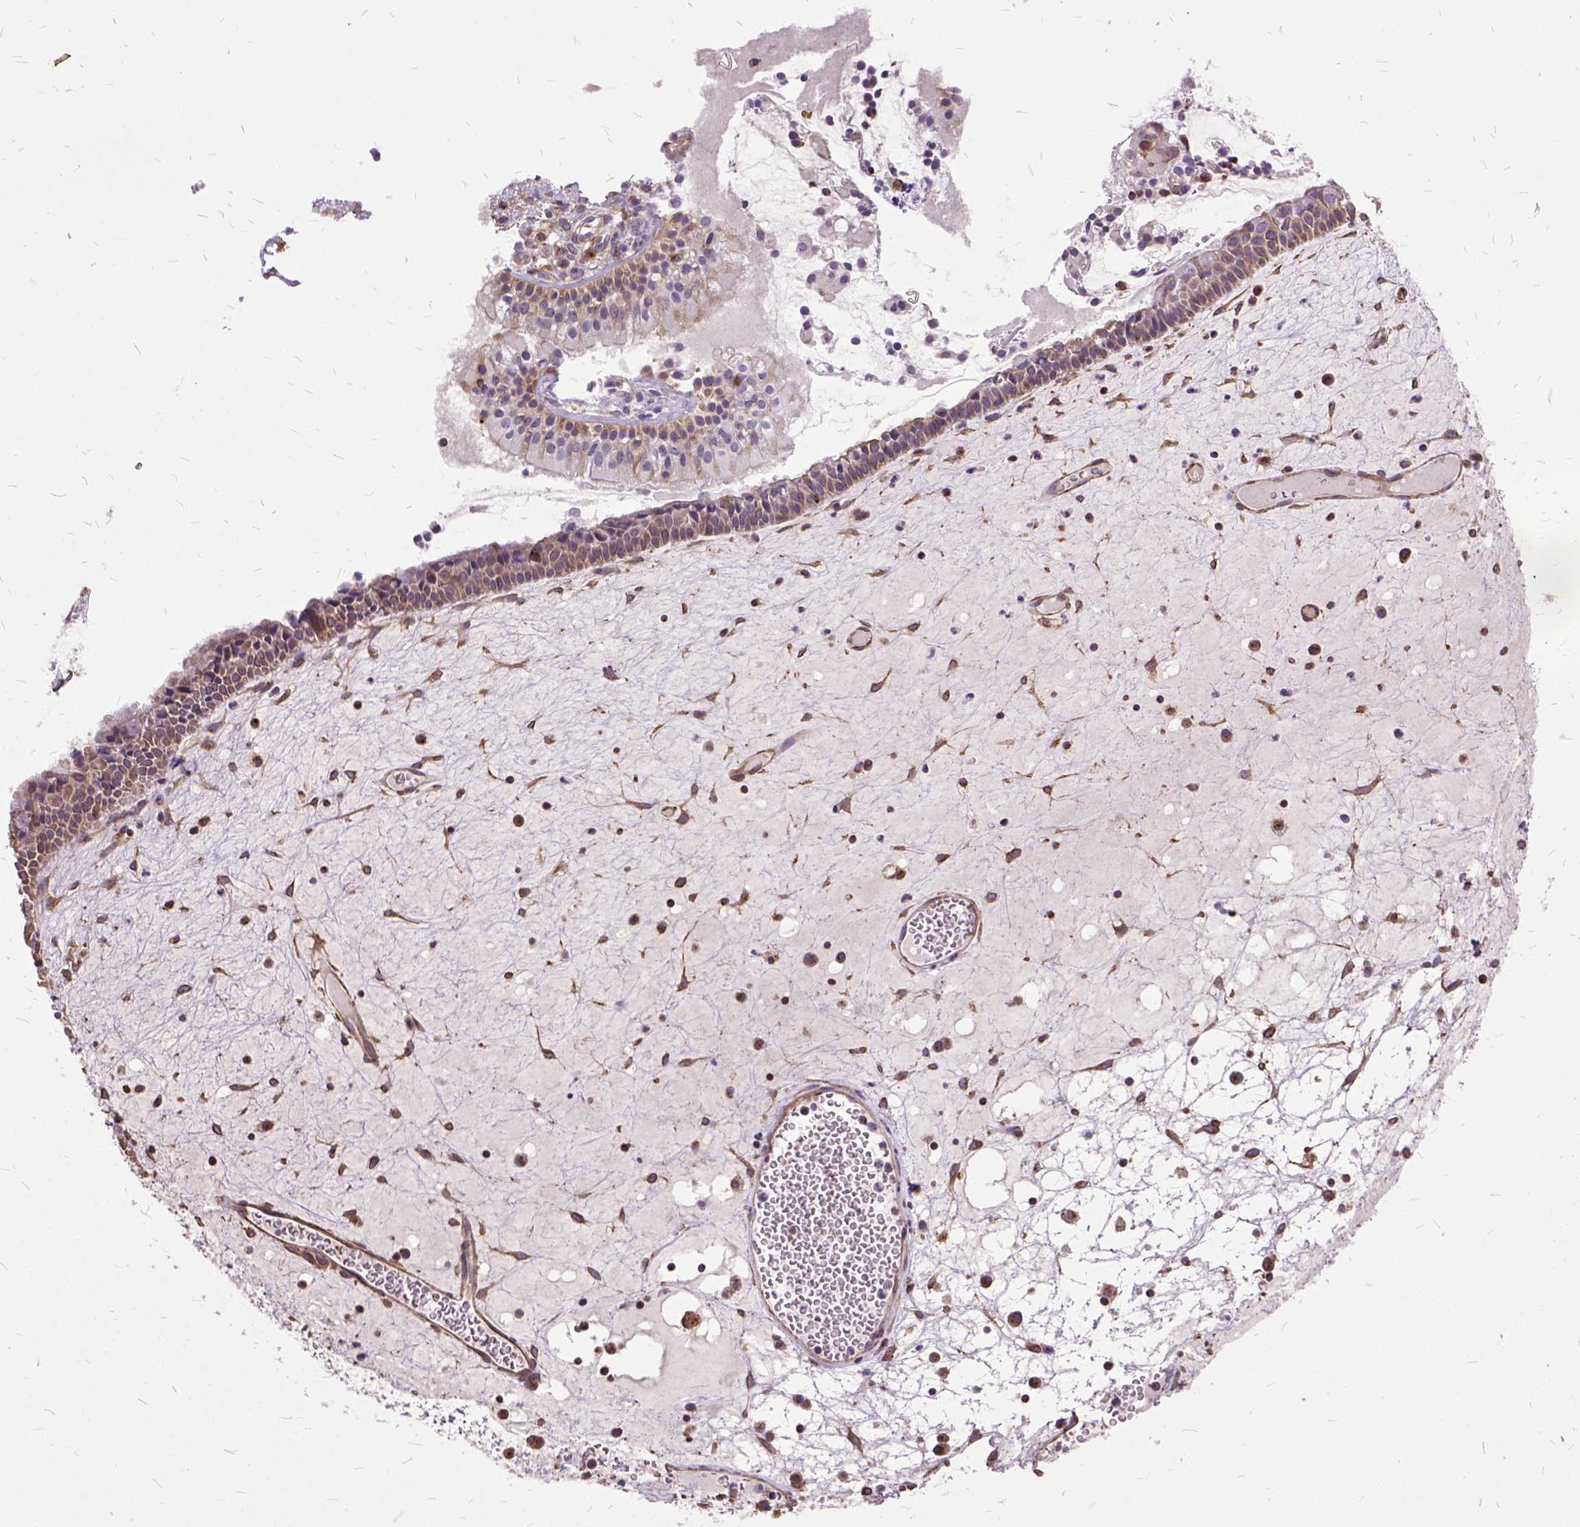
{"staining": {"intensity": "moderate", "quantity": "<25%", "location": "cytoplasmic/membranous"}, "tissue": "nasopharynx", "cell_type": "Respiratory epithelial cells", "image_type": "normal", "snomed": [{"axis": "morphology", "description": "Normal tissue, NOS"}, {"axis": "topography", "description": "Nasopharynx"}], "caption": "Immunohistochemical staining of unremarkable nasopharynx shows low levels of moderate cytoplasmic/membranous staining in approximately <25% of respiratory epithelial cells.", "gene": "AREG", "patient": {"sex": "male", "age": 31}}